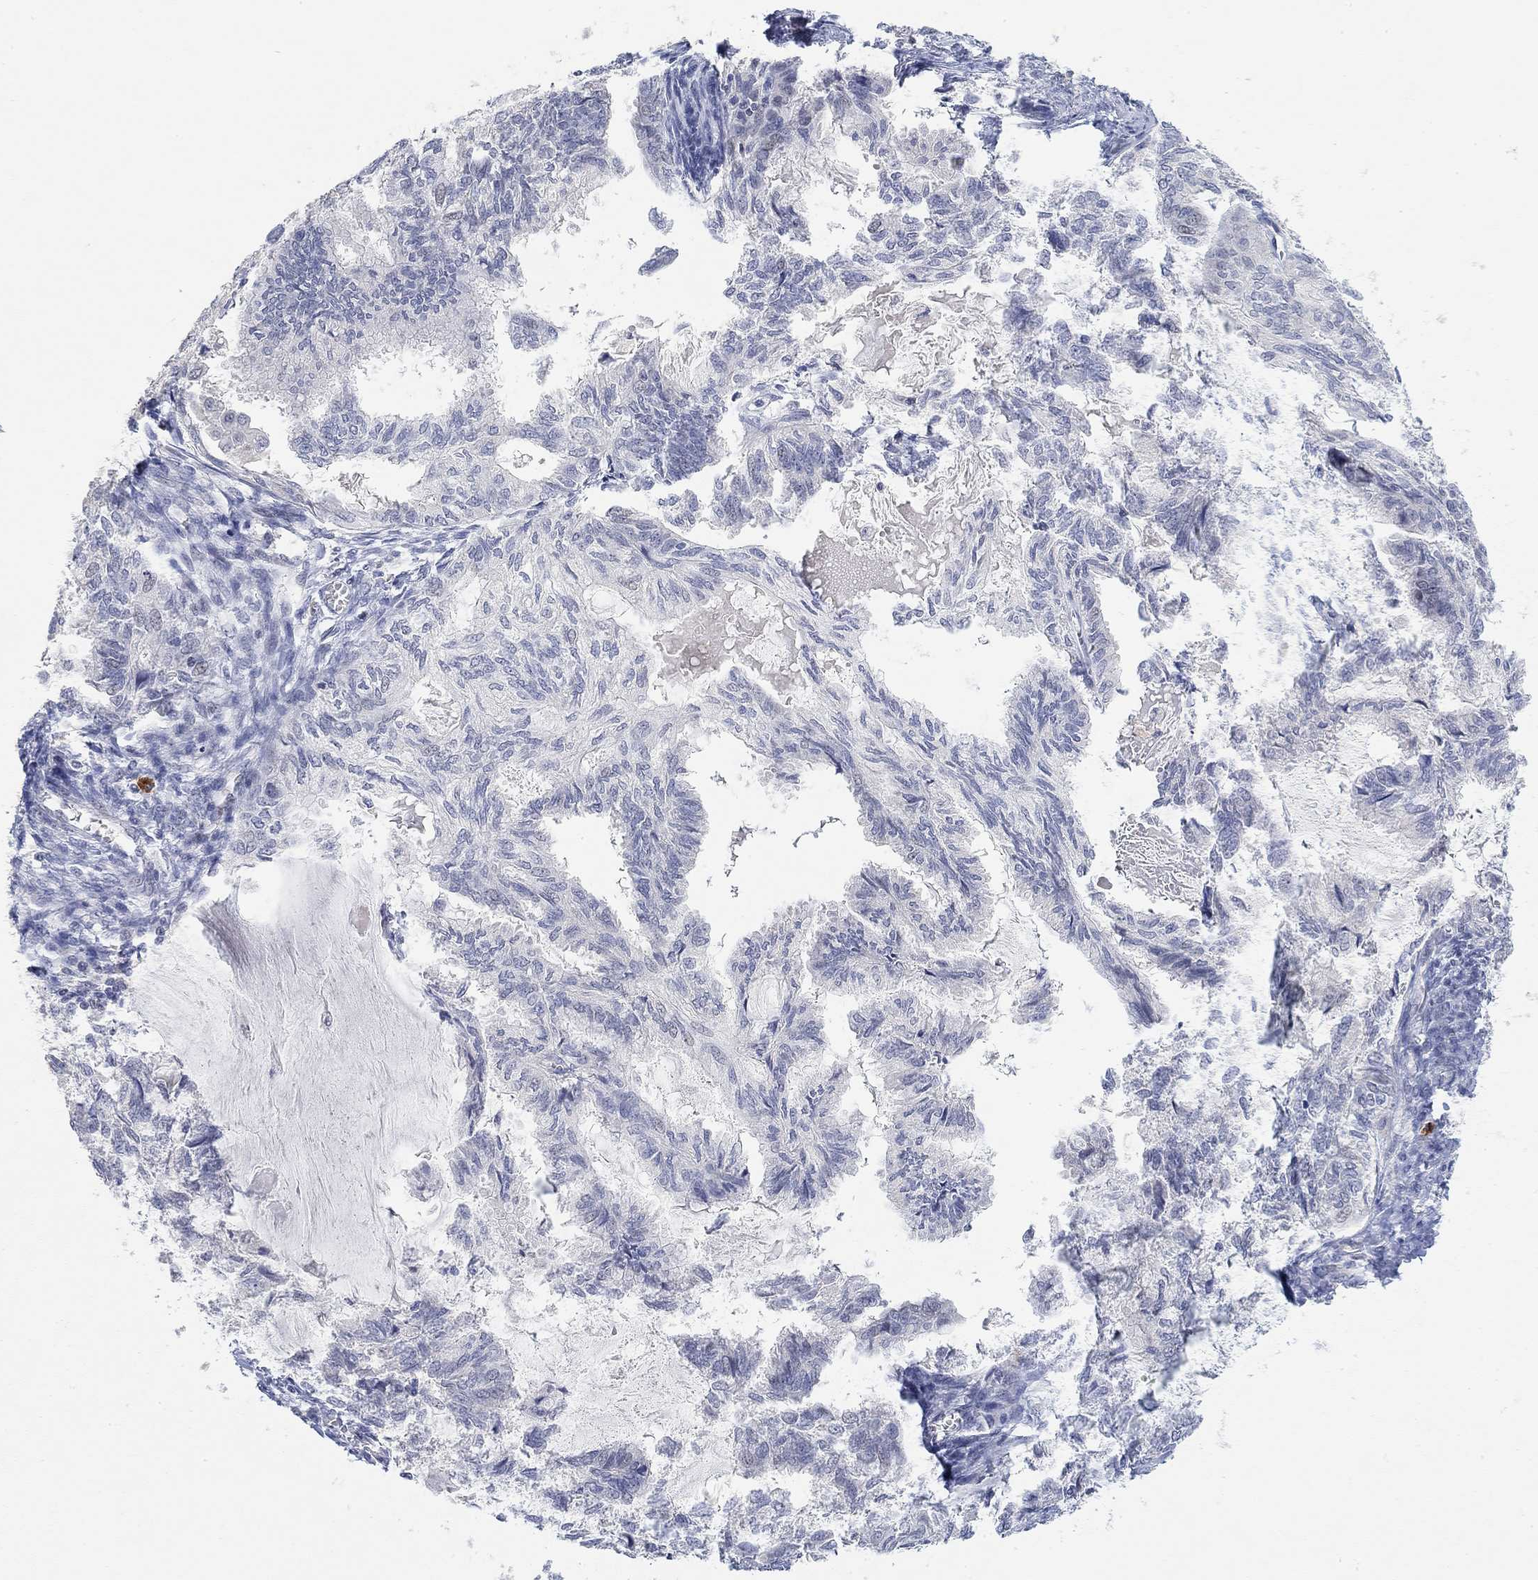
{"staining": {"intensity": "negative", "quantity": "none", "location": "none"}, "tissue": "endometrial cancer", "cell_type": "Tumor cells", "image_type": "cancer", "snomed": [{"axis": "morphology", "description": "Adenocarcinoma, NOS"}, {"axis": "topography", "description": "Endometrium"}], "caption": "This photomicrograph is of endometrial cancer (adenocarcinoma) stained with immunohistochemistry to label a protein in brown with the nuclei are counter-stained blue. There is no expression in tumor cells.", "gene": "VAT1L", "patient": {"sex": "female", "age": 86}}